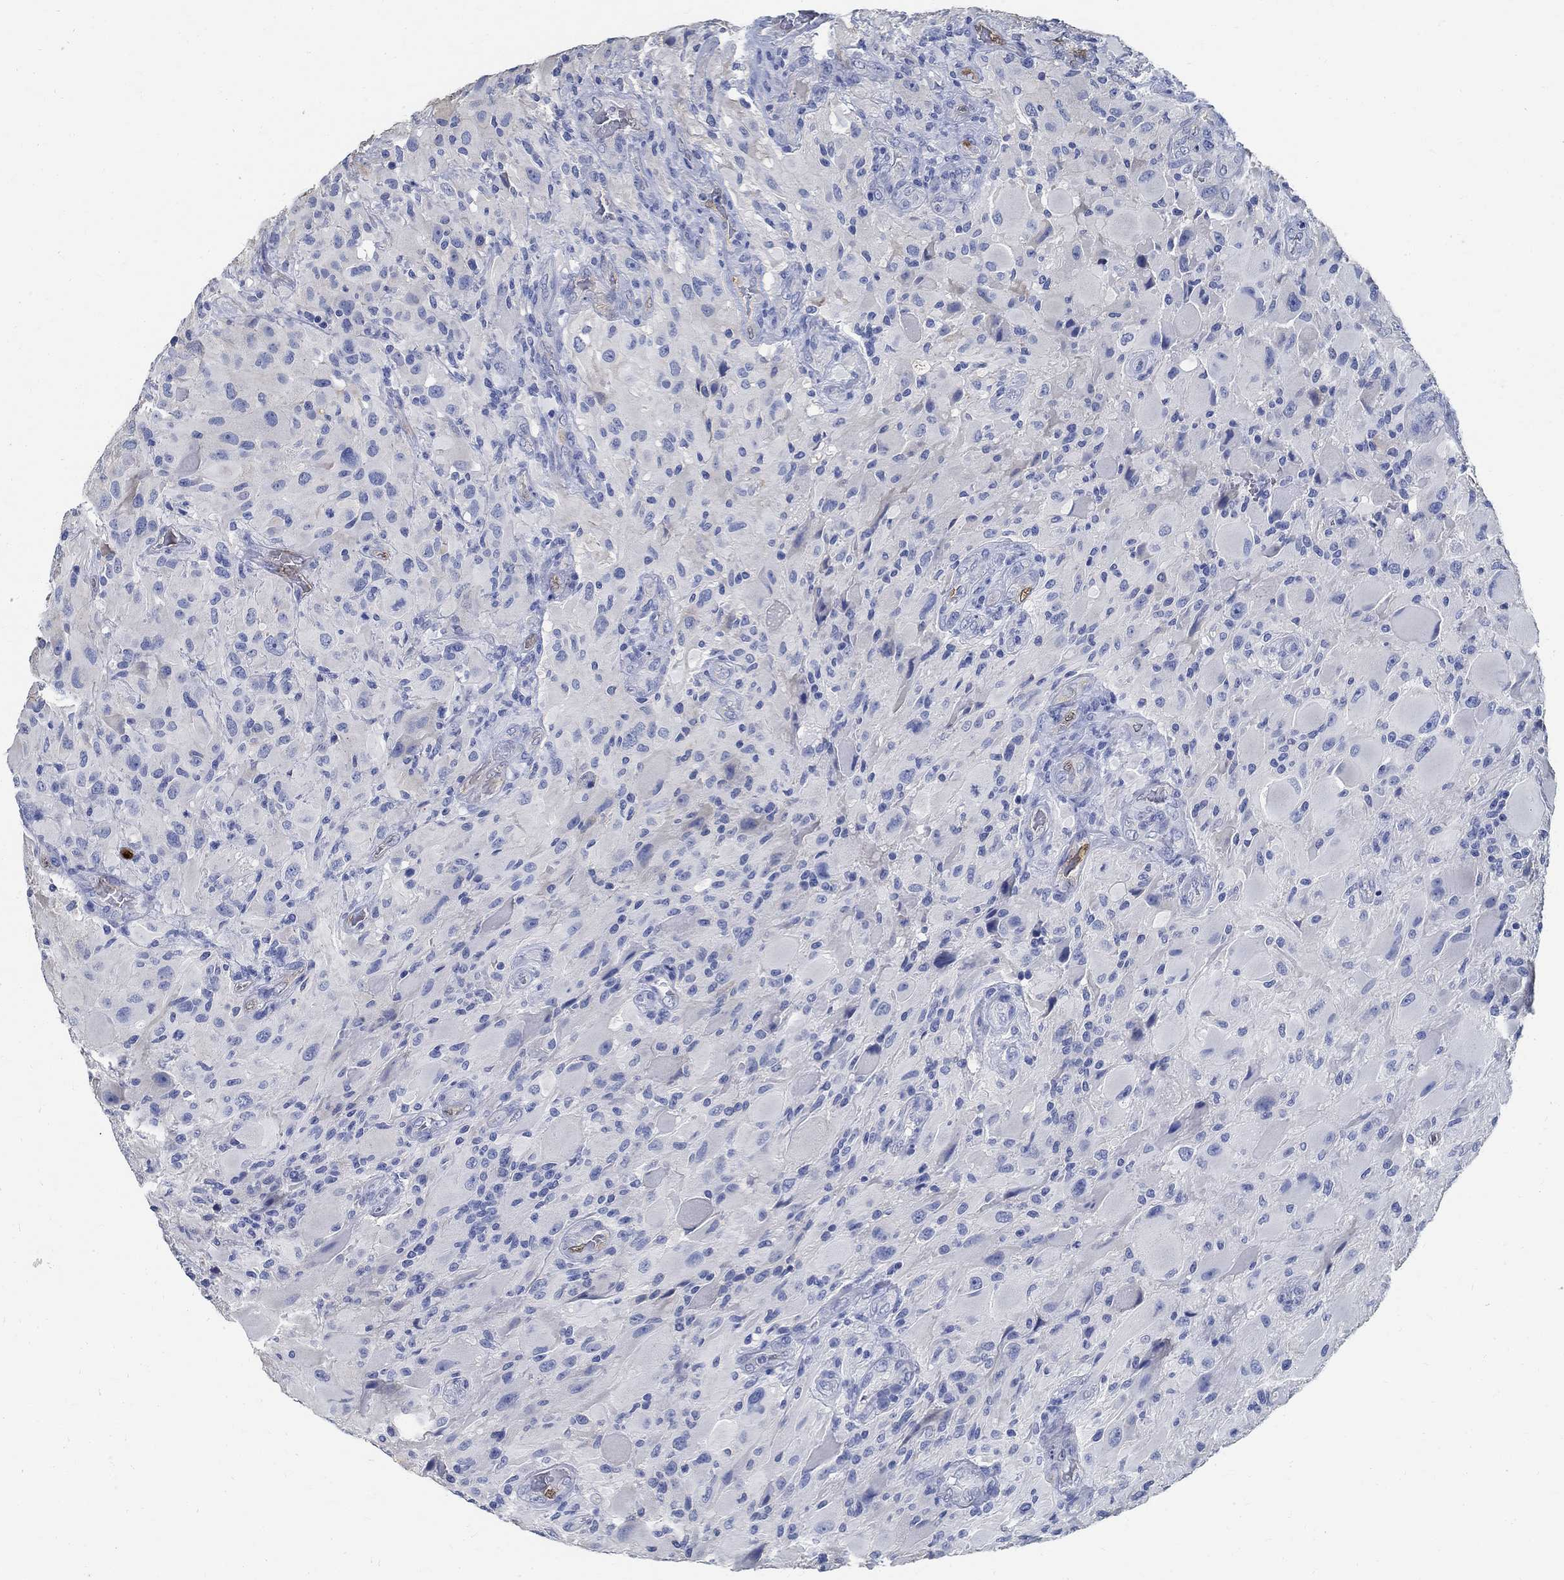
{"staining": {"intensity": "negative", "quantity": "none", "location": "none"}, "tissue": "glioma", "cell_type": "Tumor cells", "image_type": "cancer", "snomed": [{"axis": "morphology", "description": "Glioma, malignant, High grade"}, {"axis": "topography", "description": "Cerebral cortex"}], "caption": "Immunohistochemistry of malignant high-grade glioma displays no staining in tumor cells.", "gene": "PRX", "patient": {"sex": "male", "age": 35}}